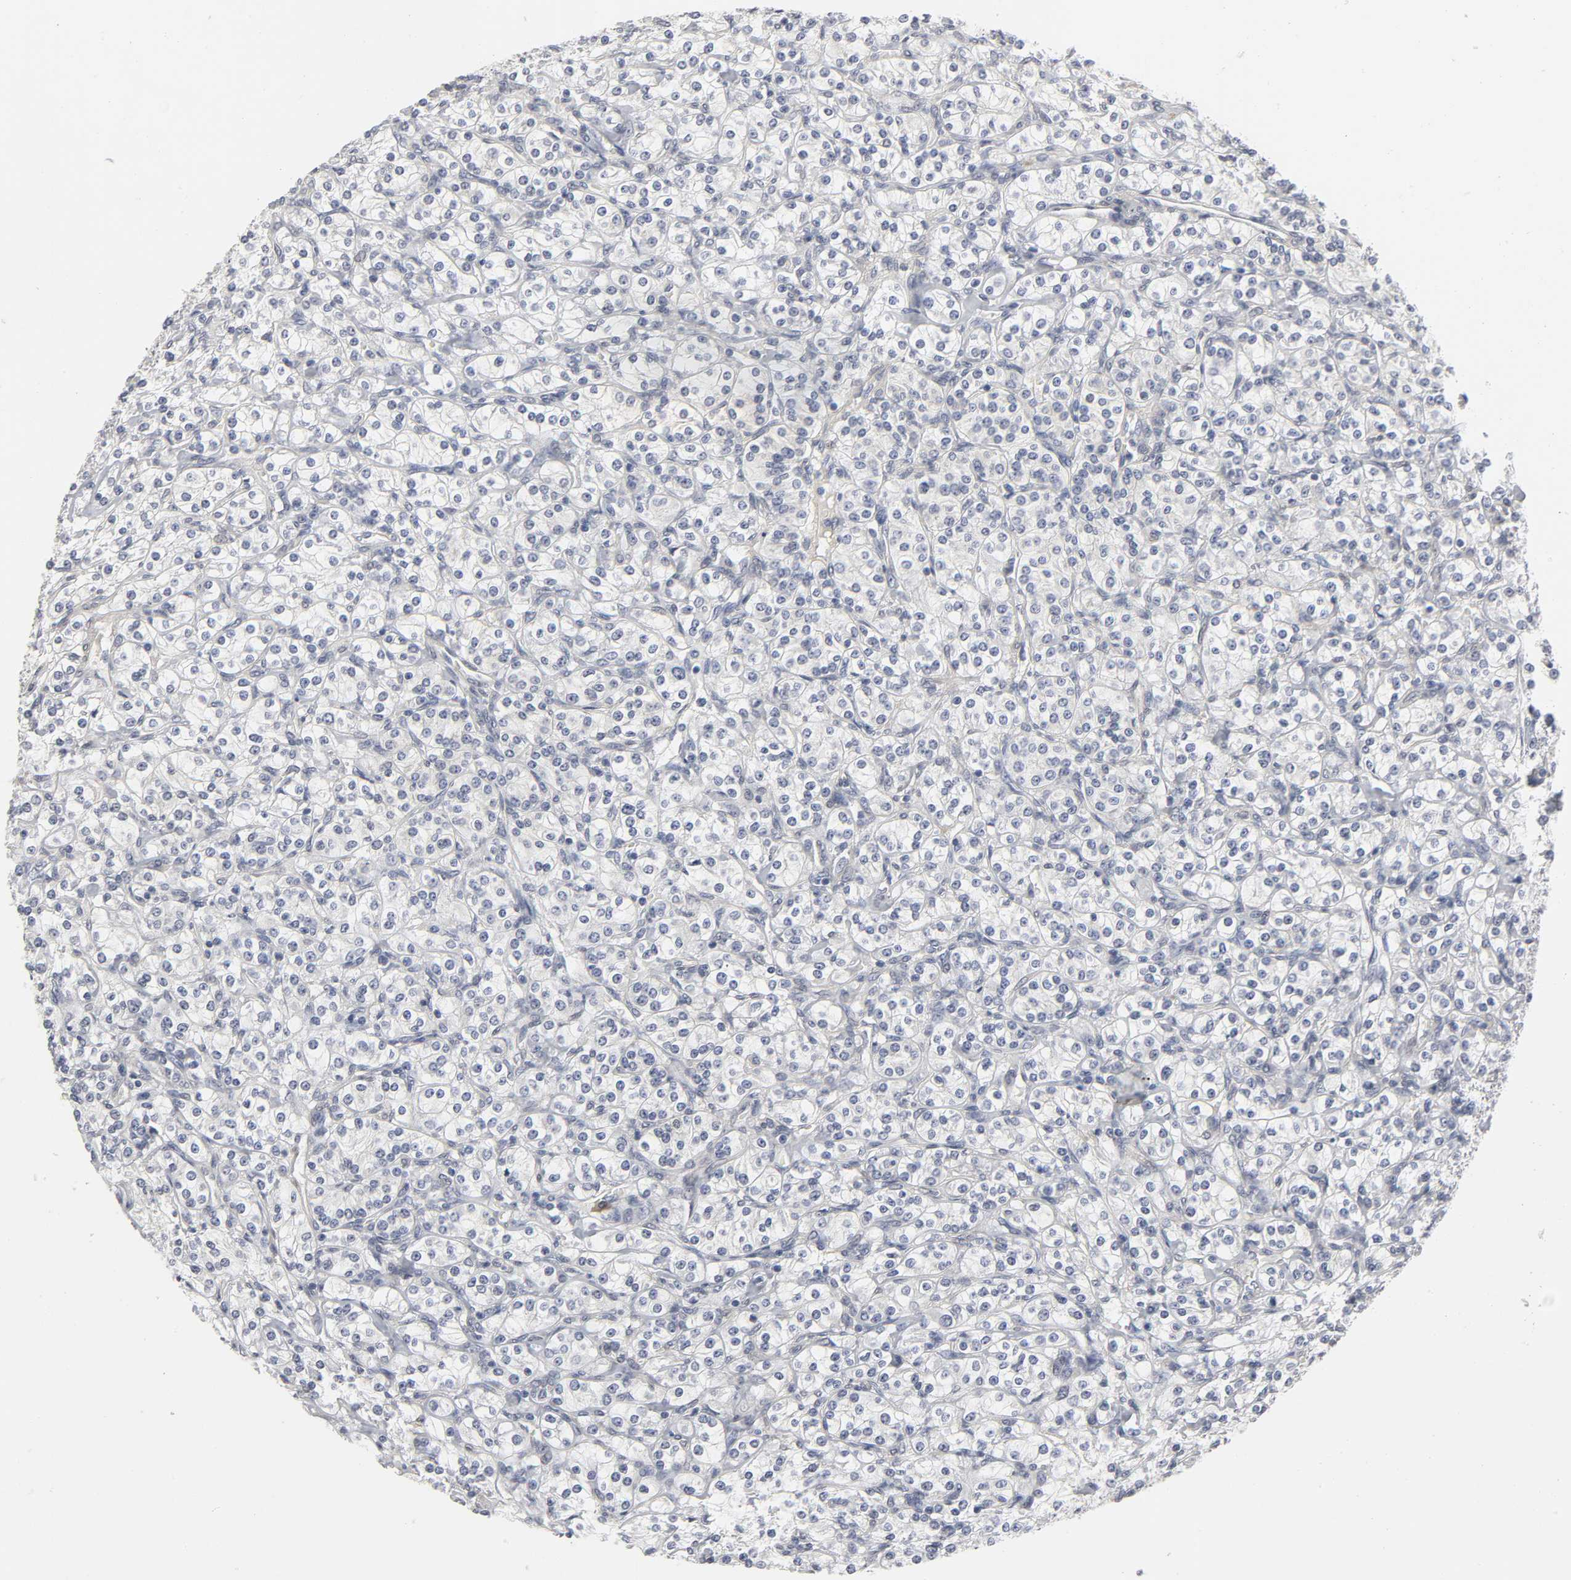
{"staining": {"intensity": "negative", "quantity": "none", "location": "none"}, "tissue": "renal cancer", "cell_type": "Tumor cells", "image_type": "cancer", "snomed": [{"axis": "morphology", "description": "Adenocarcinoma, NOS"}, {"axis": "topography", "description": "Kidney"}], "caption": "The immunohistochemistry micrograph has no significant expression in tumor cells of renal cancer (adenocarcinoma) tissue.", "gene": "PDLIM3", "patient": {"sex": "male", "age": 77}}